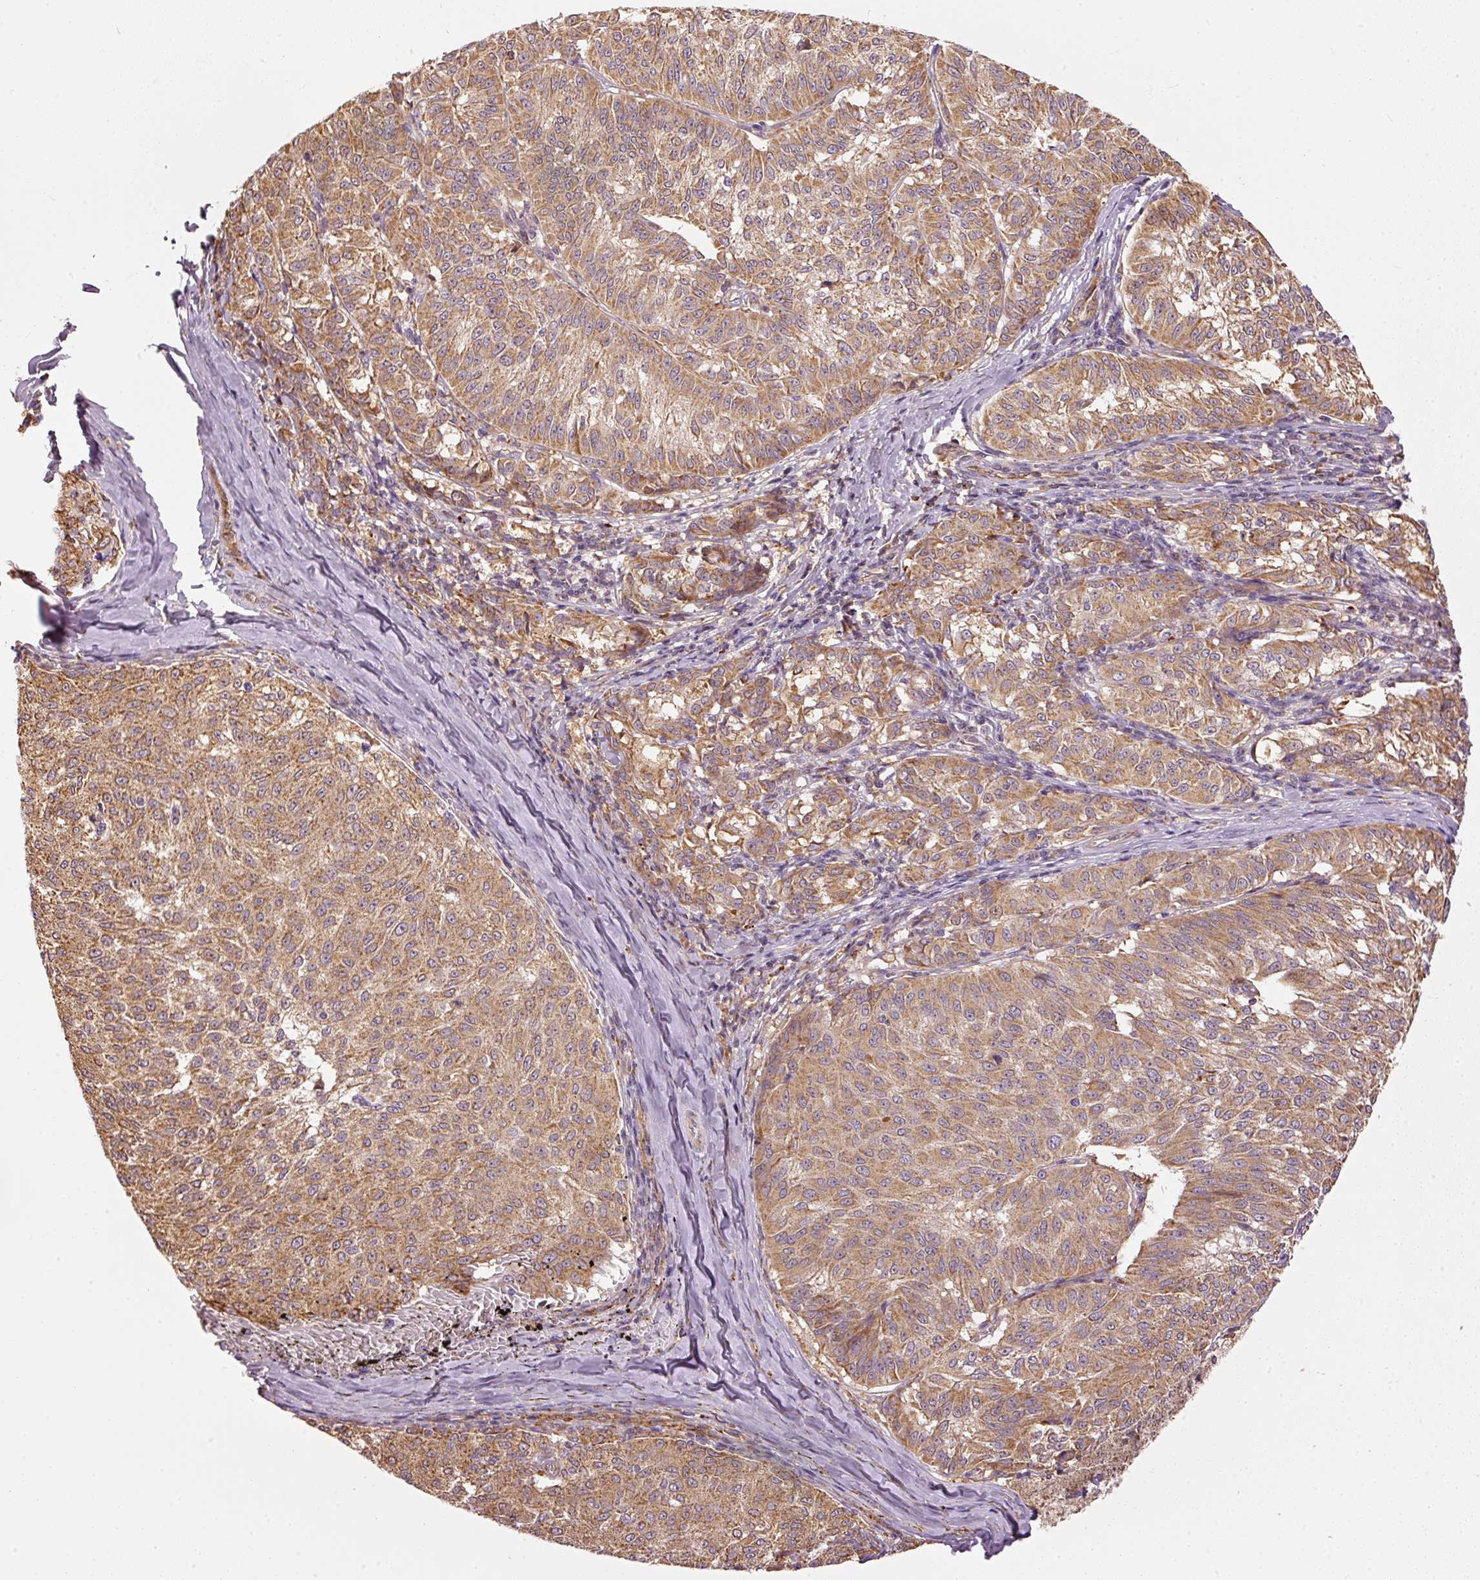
{"staining": {"intensity": "moderate", "quantity": ">75%", "location": "cytoplasmic/membranous"}, "tissue": "melanoma", "cell_type": "Tumor cells", "image_type": "cancer", "snomed": [{"axis": "morphology", "description": "Malignant melanoma, NOS"}, {"axis": "topography", "description": "Skin"}], "caption": "Protein staining of malignant melanoma tissue displays moderate cytoplasmic/membranous staining in about >75% of tumor cells.", "gene": "MTHFD1L", "patient": {"sex": "female", "age": 72}}